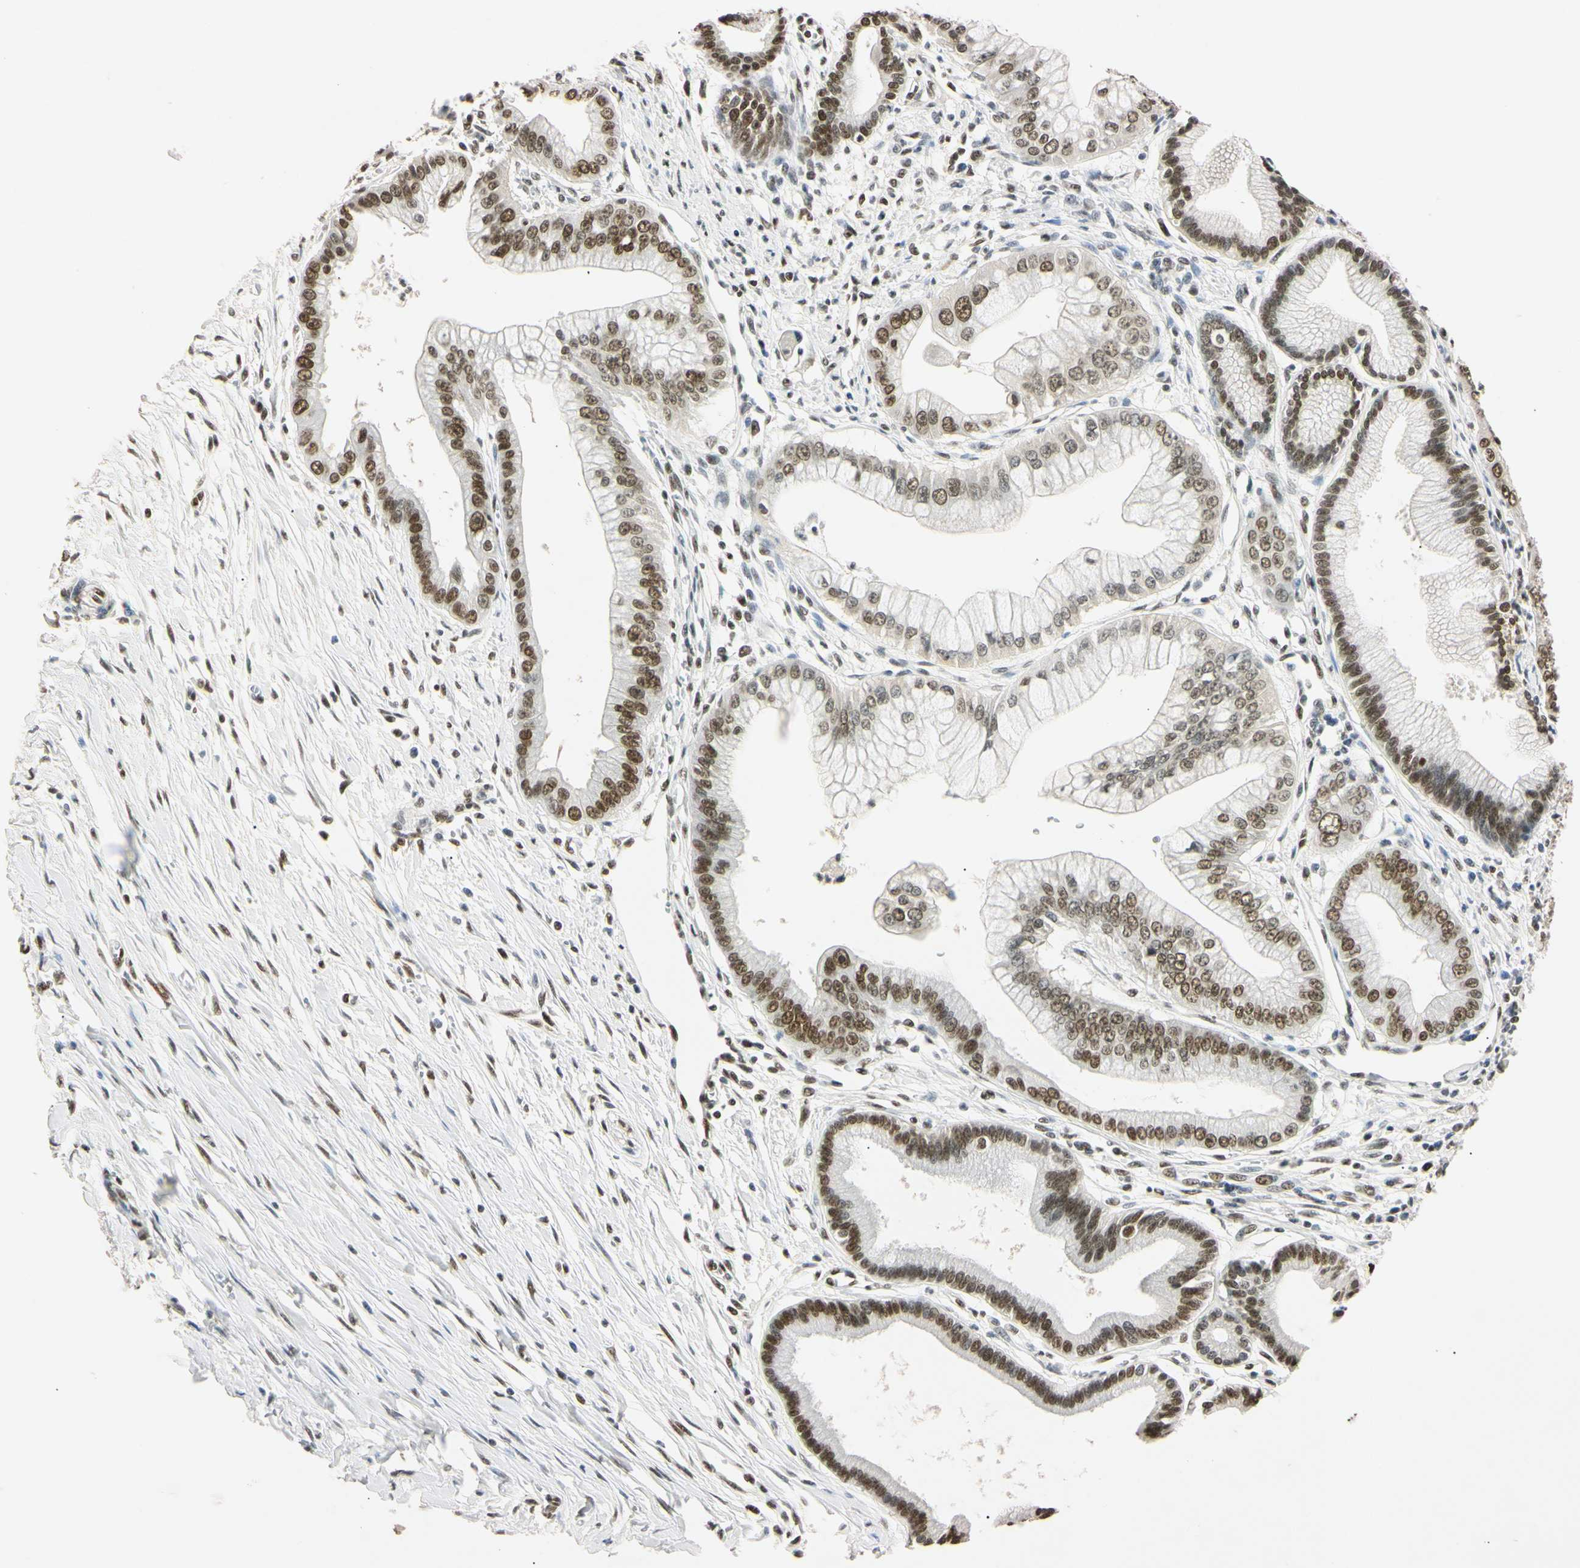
{"staining": {"intensity": "strong", "quantity": ">75%", "location": "nuclear"}, "tissue": "pancreatic cancer", "cell_type": "Tumor cells", "image_type": "cancer", "snomed": [{"axis": "morphology", "description": "Adenocarcinoma, NOS"}, {"axis": "topography", "description": "Pancreas"}], "caption": "Immunohistochemistry (IHC) staining of pancreatic cancer, which reveals high levels of strong nuclear staining in about >75% of tumor cells indicating strong nuclear protein positivity. The staining was performed using DAB (brown) for protein detection and nuclei were counterstained in hematoxylin (blue).", "gene": "SMARCA5", "patient": {"sex": "male", "age": 59}}